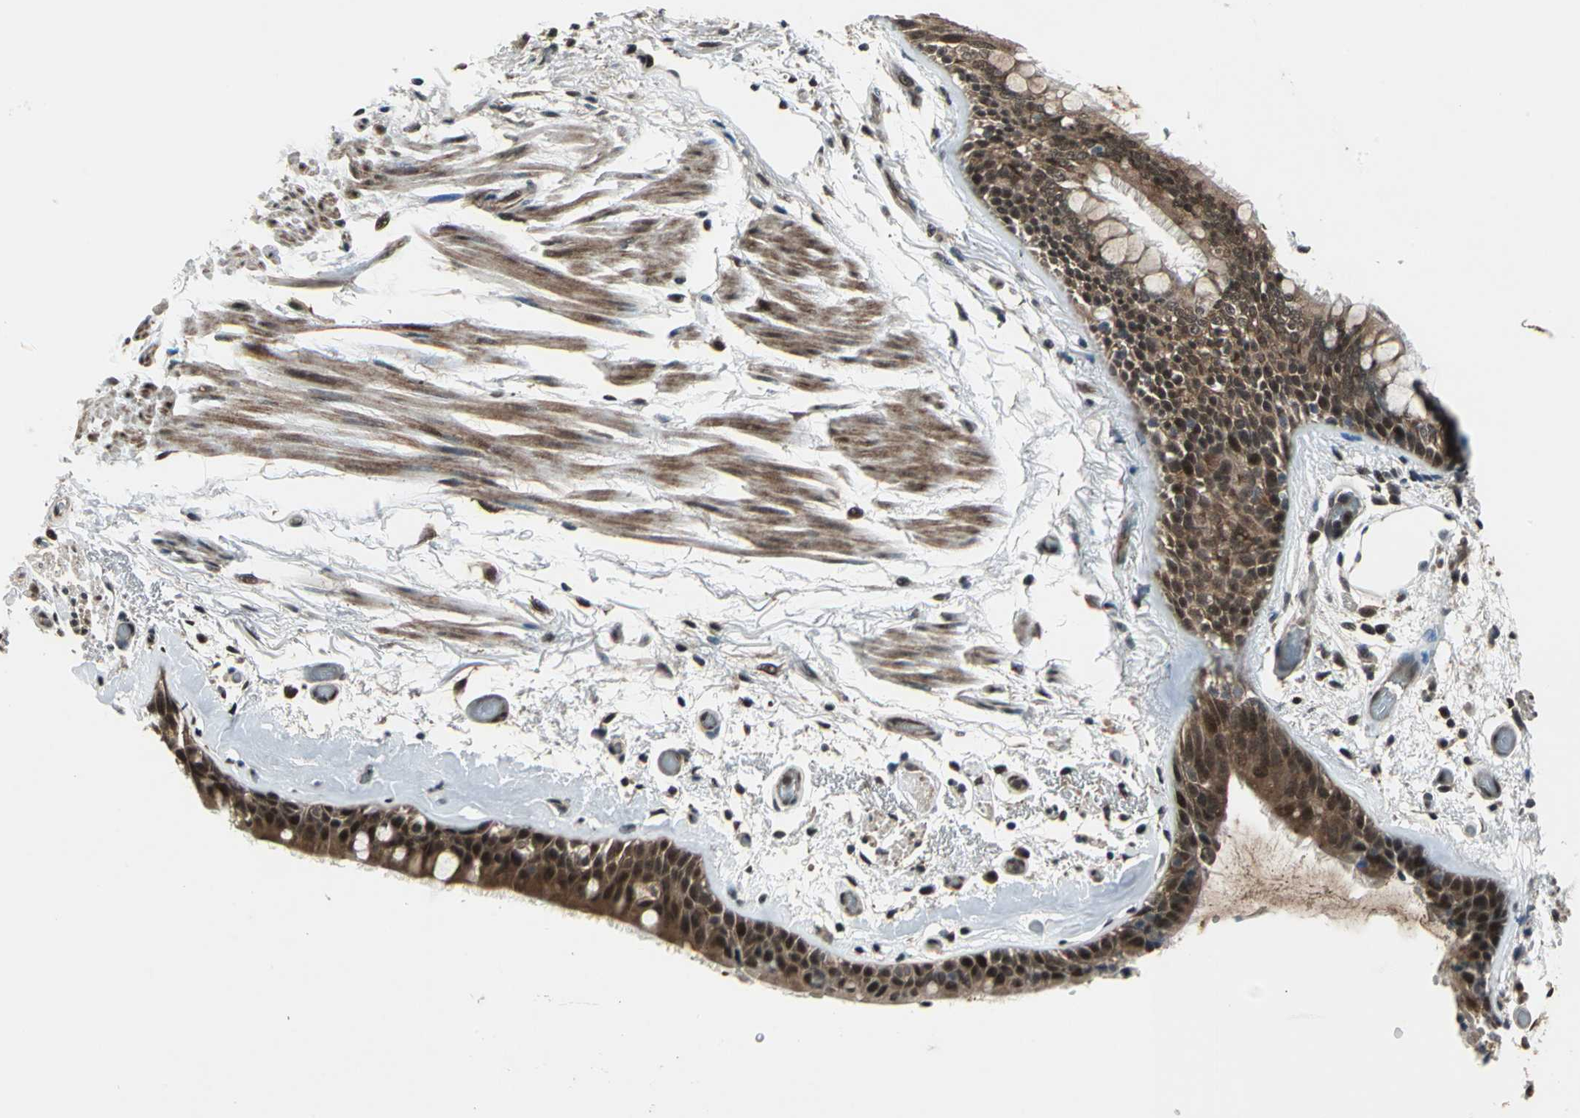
{"staining": {"intensity": "strong", "quantity": ">75%", "location": "cytoplasmic/membranous,nuclear"}, "tissue": "bronchus", "cell_type": "Respiratory epithelial cells", "image_type": "normal", "snomed": [{"axis": "morphology", "description": "Normal tissue, NOS"}, {"axis": "morphology", "description": "Adenocarcinoma, NOS"}, {"axis": "topography", "description": "Bronchus"}, {"axis": "topography", "description": "Lung"}], "caption": "A micrograph showing strong cytoplasmic/membranous,nuclear positivity in about >75% of respiratory epithelial cells in unremarkable bronchus, as visualized by brown immunohistochemical staining.", "gene": "COPS5", "patient": {"sex": "female", "age": 54}}